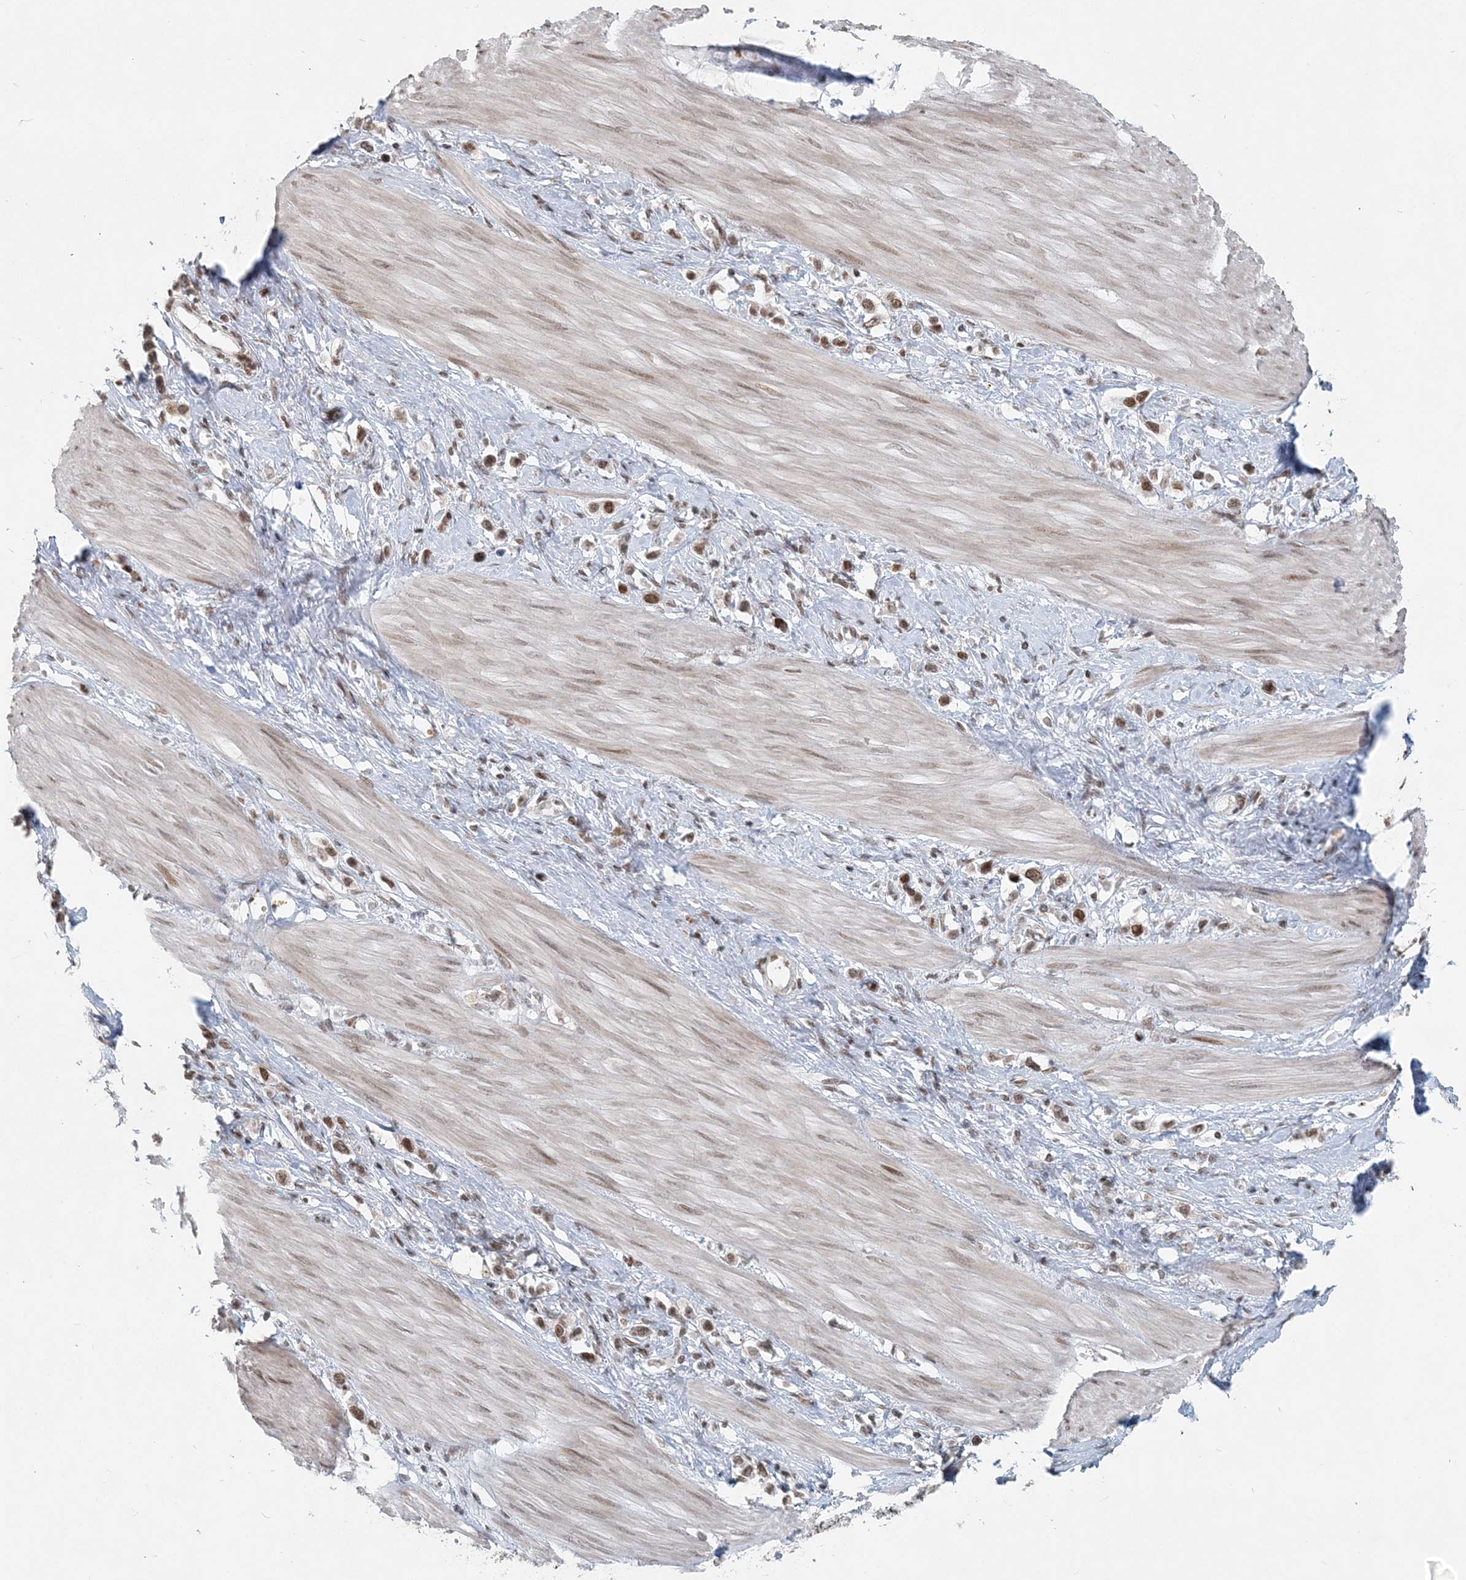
{"staining": {"intensity": "moderate", "quantity": ">75%", "location": "nuclear"}, "tissue": "stomach cancer", "cell_type": "Tumor cells", "image_type": "cancer", "snomed": [{"axis": "morphology", "description": "Adenocarcinoma, NOS"}, {"axis": "topography", "description": "Stomach"}], "caption": "Stomach cancer (adenocarcinoma) stained with a protein marker exhibits moderate staining in tumor cells.", "gene": "BAZ1B", "patient": {"sex": "female", "age": 65}}